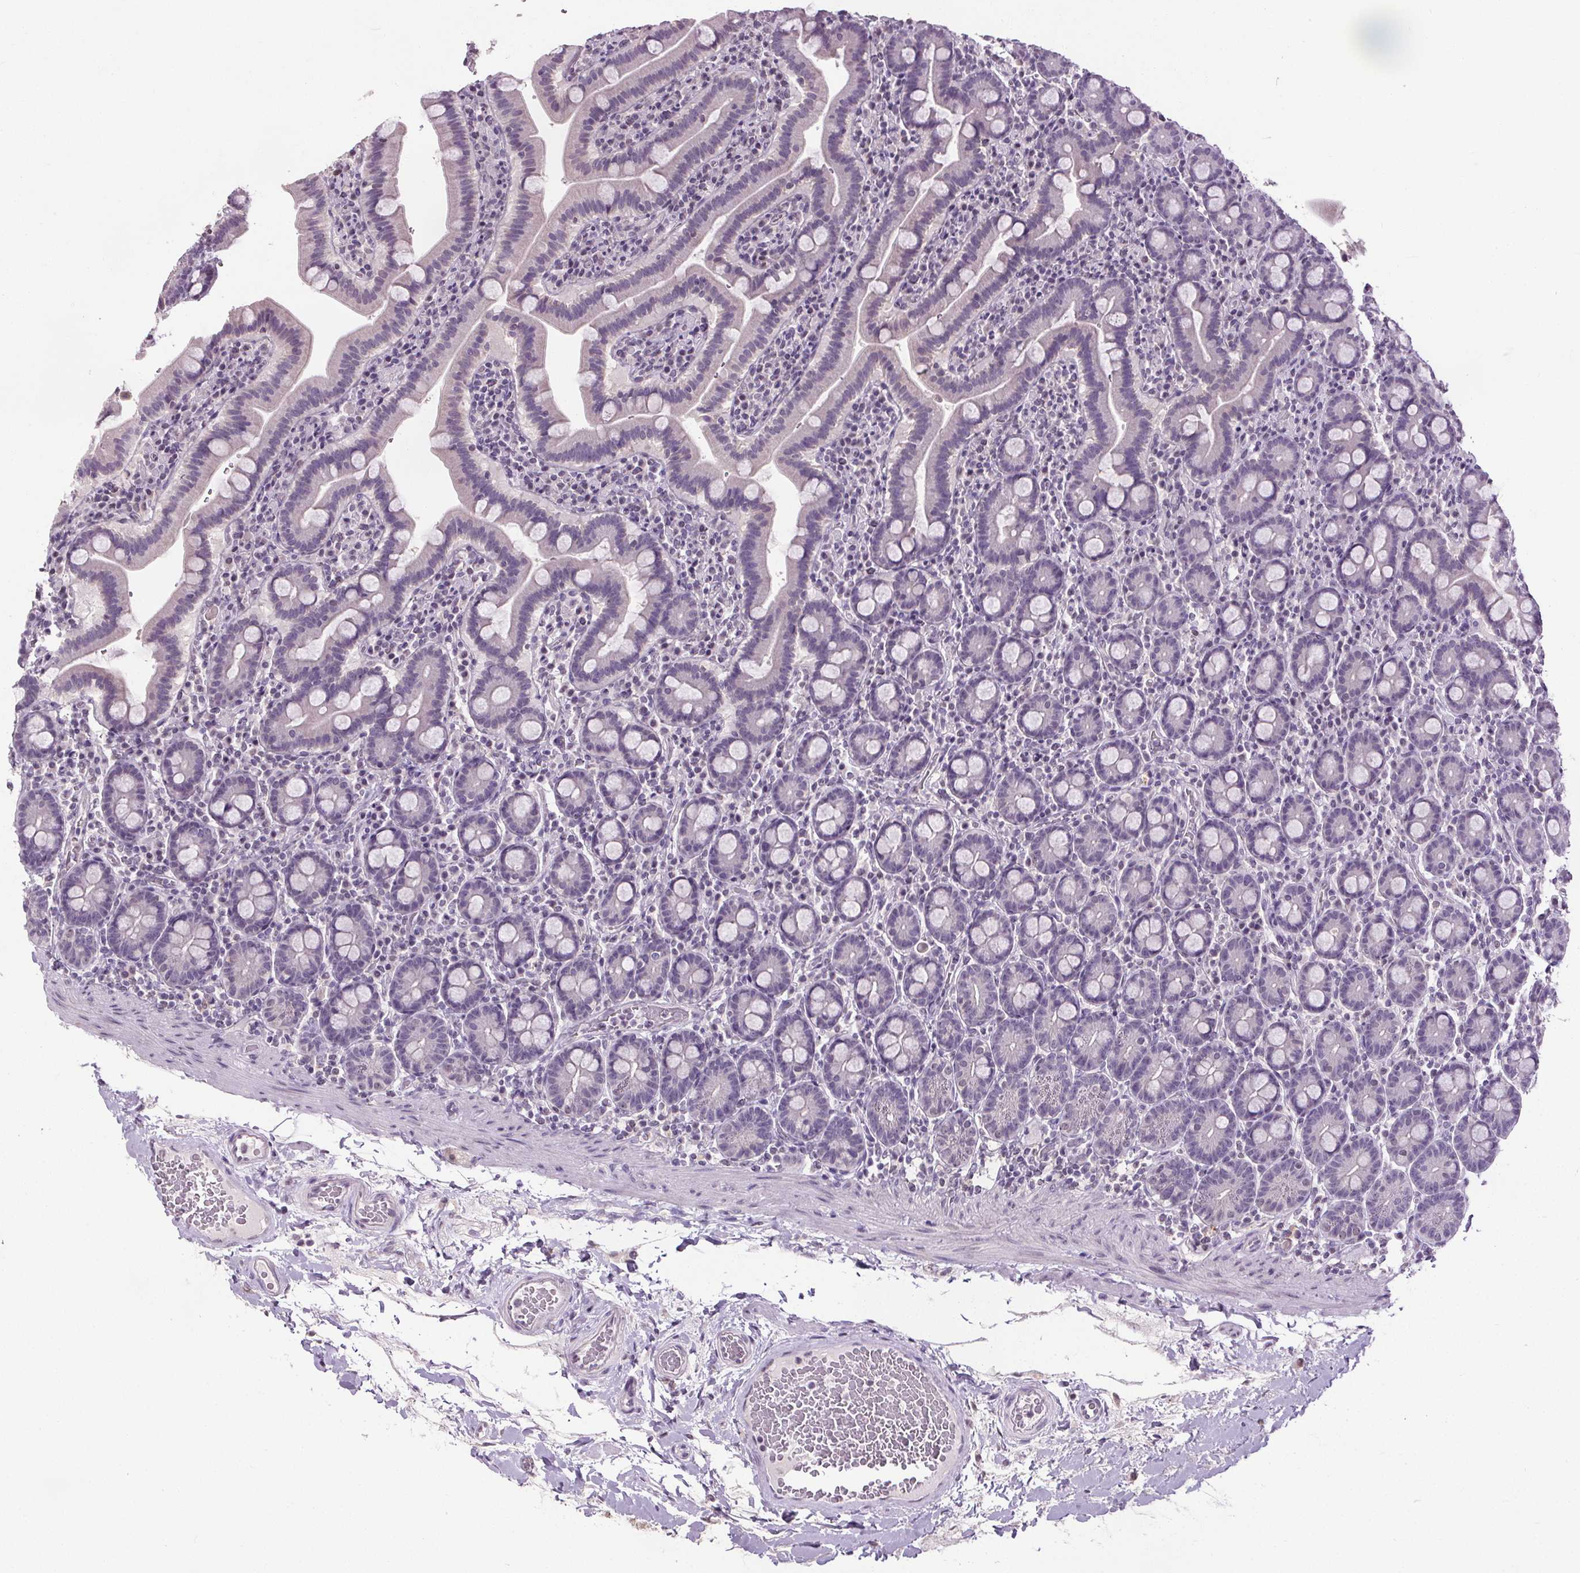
{"staining": {"intensity": "negative", "quantity": "none", "location": "none"}, "tissue": "small intestine", "cell_type": "Glandular cells", "image_type": "normal", "snomed": [{"axis": "morphology", "description": "Normal tissue, NOS"}, {"axis": "topography", "description": "Small intestine"}], "caption": "A photomicrograph of small intestine stained for a protein shows no brown staining in glandular cells.", "gene": "SLC2A9", "patient": {"sex": "male", "age": 26}}